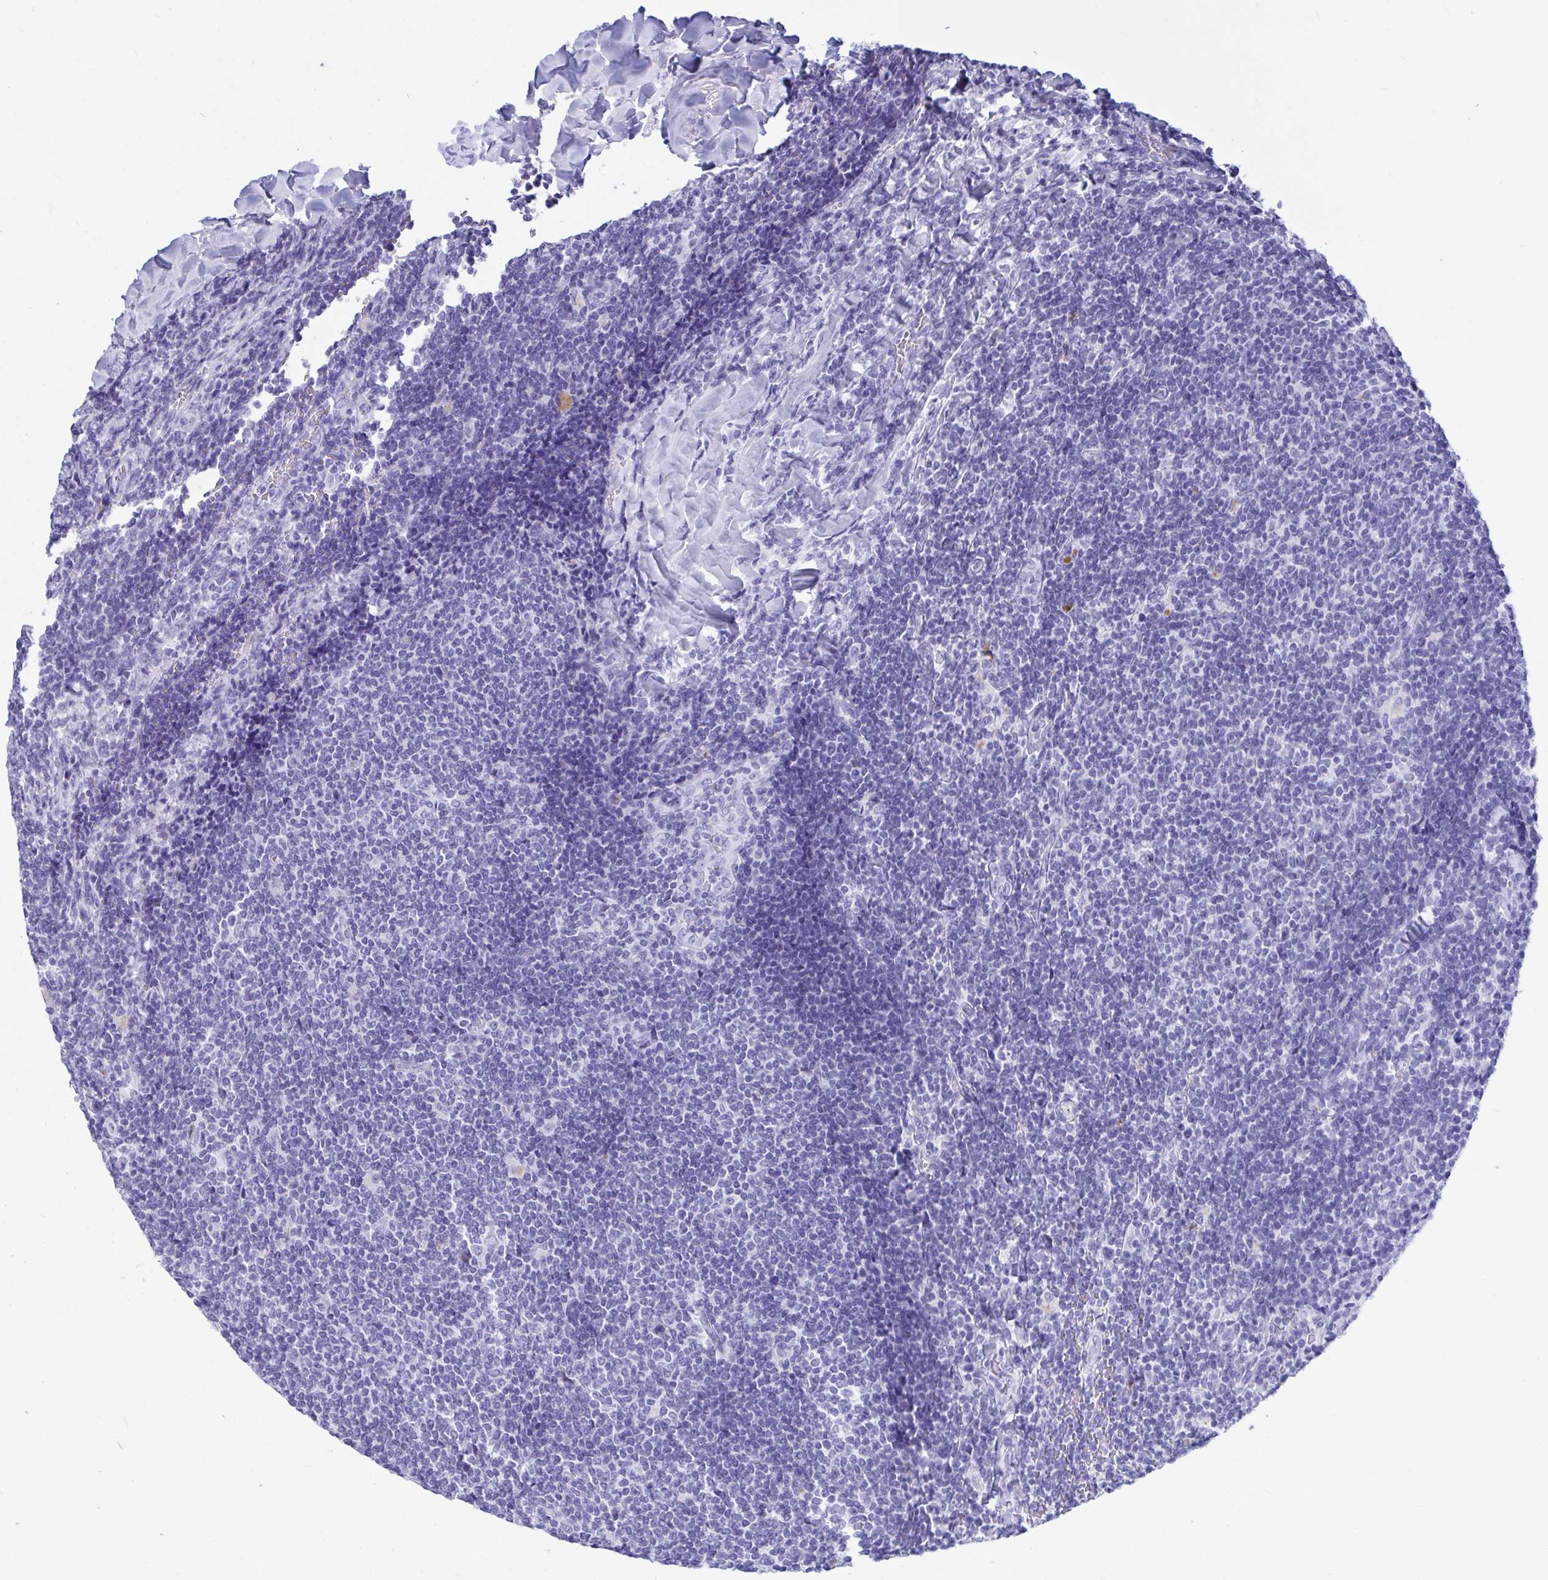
{"staining": {"intensity": "negative", "quantity": "none", "location": "none"}, "tissue": "lymphoma", "cell_type": "Tumor cells", "image_type": "cancer", "snomed": [{"axis": "morphology", "description": "Malignant lymphoma, non-Hodgkin's type, Low grade"}, {"axis": "topography", "description": "Lymph node"}], "caption": "Lymphoma was stained to show a protein in brown. There is no significant staining in tumor cells. (Stains: DAB IHC with hematoxylin counter stain, Microscopy: brightfield microscopy at high magnification).", "gene": "OR5J2", "patient": {"sex": "male", "age": 52}}